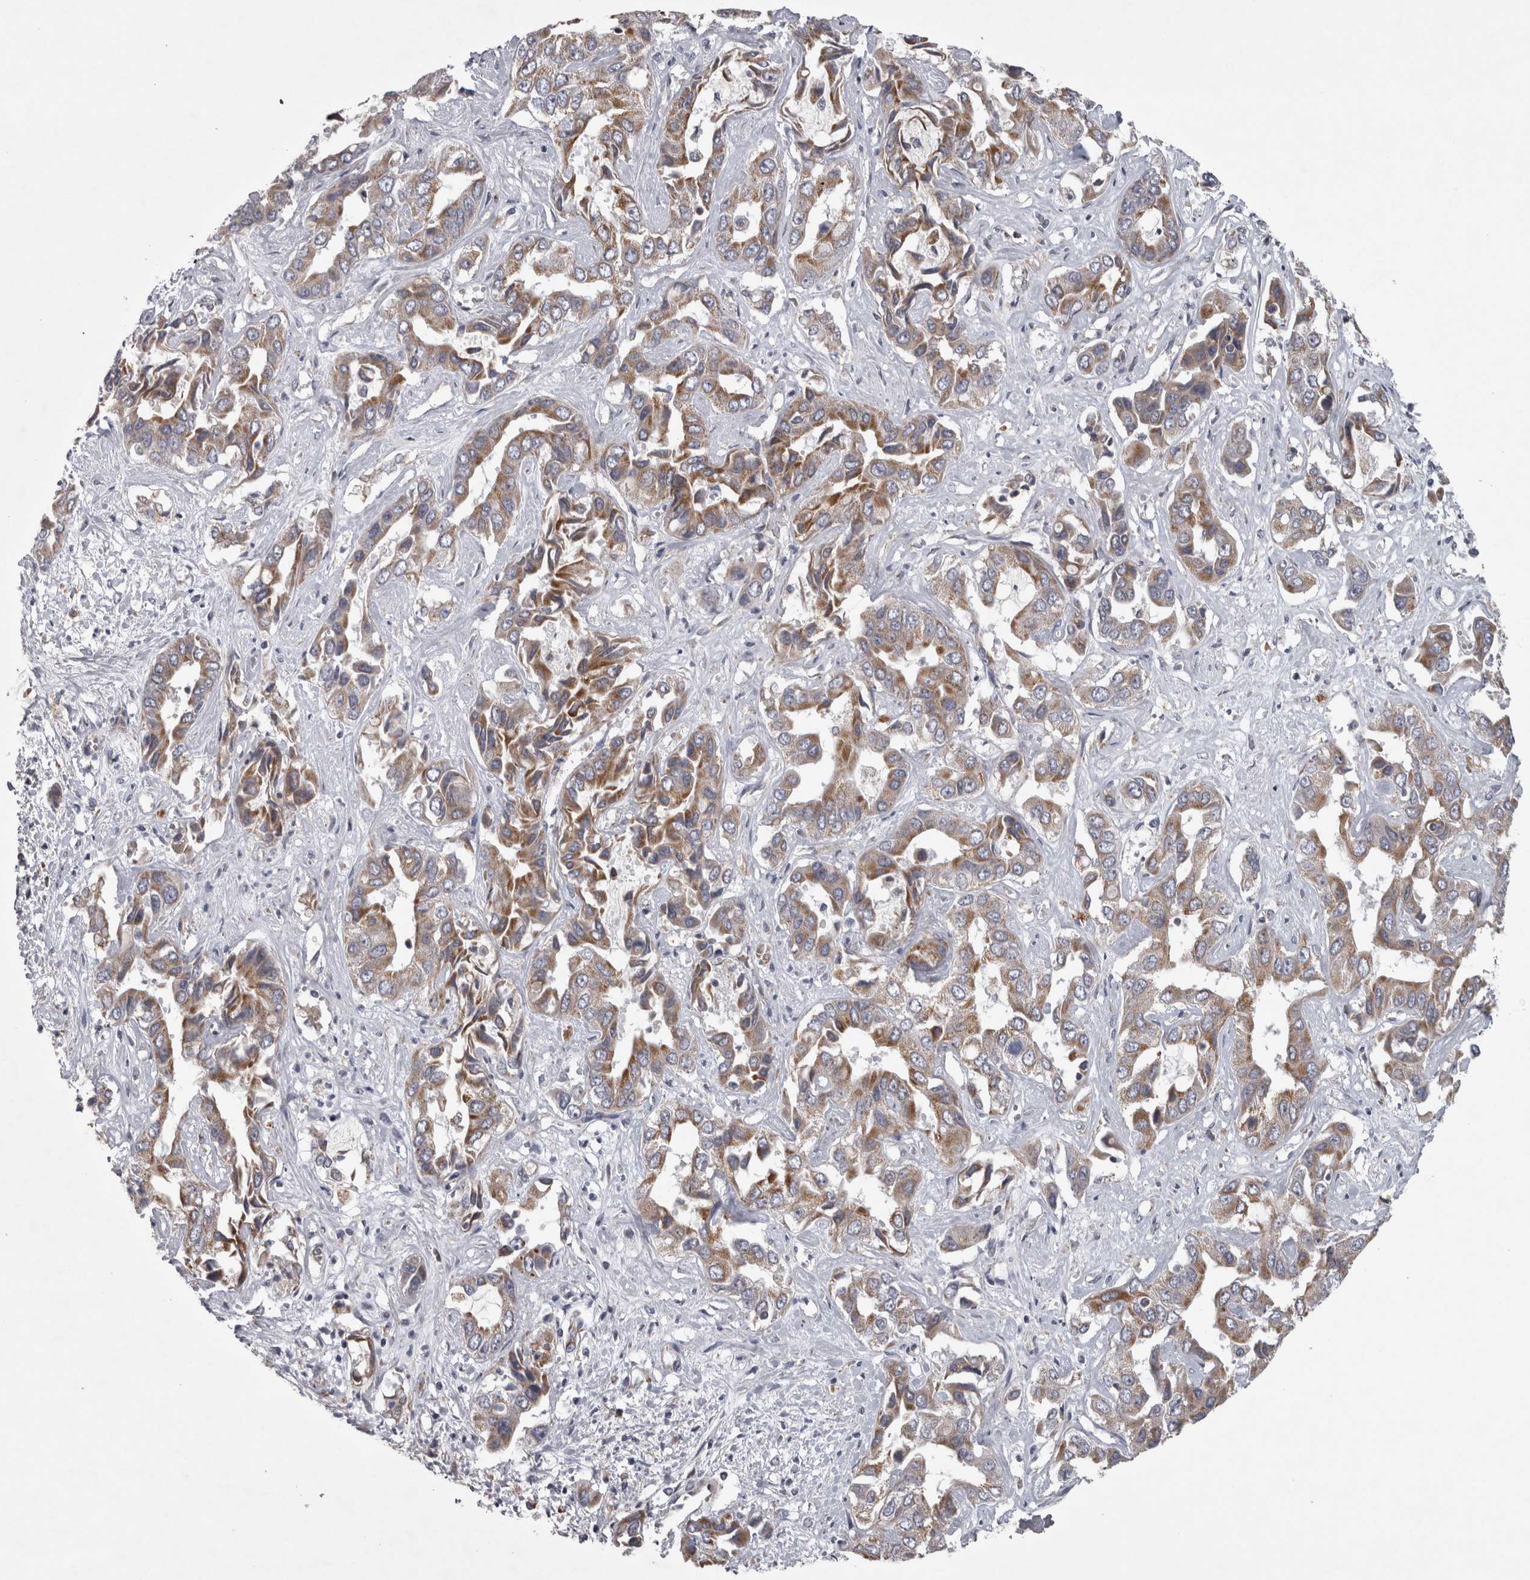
{"staining": {"intensity": "weak", "quantity": "25%-75%", "location": "cytoplasmic/membranous"}, "tissue": "liver cancer", "cell_type": "Tumor cells", "image_type": "cancer", "snomed": [{"axis": "morphology", "description": "Cholangiocarcinoma"}, {"axis": "topography", "description": "Liver"}], "caption": "Immunohistochemistry (IHC) histopathology image of human liver cholangiocarcinoma stained for a protein (brown), which exhibits low levels of weak cytoplasmic/membranous expression in approximately 25%-75% of tumor cells.", "gene": "DBT", "patient": {"sex": "female", "age": 52}}